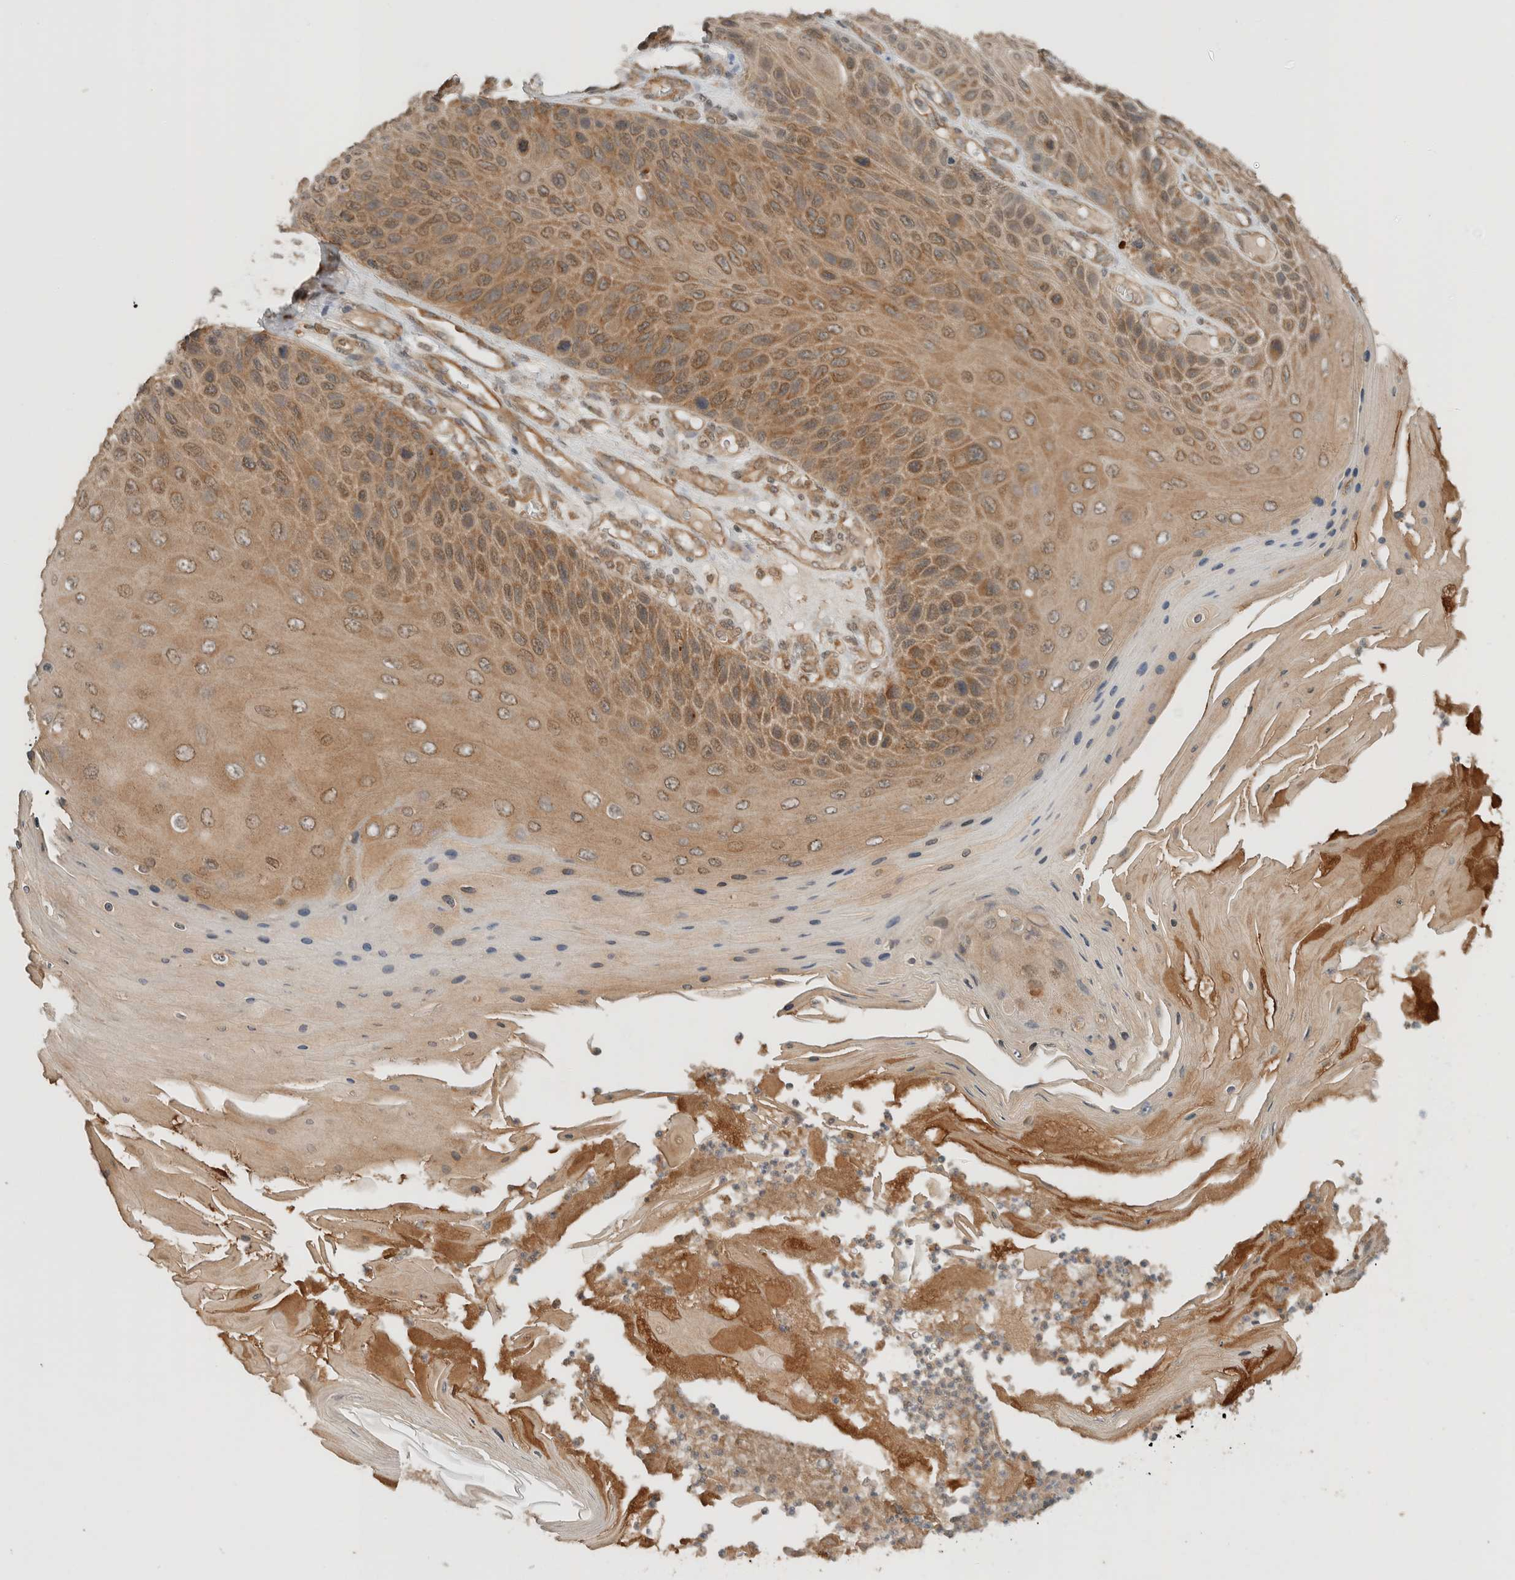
{"staining": {"intensity": "moderate", "quantity": ">75%", "location": "cytoplasmic/membranous,nuclear"}, "tissue": "skin cancer", "cell_type": "Tumor cells", "image_type": "cancer", "snomed": [{"axis": "morphology", "description": "Squamous cell carcinoma, NOS"}, {"axis": "topography", "description": "Skin"}], "caption": "Skin cancer was stained to show a protein in brown. There is medium levels of moderate cytoplasmic/membranous and nuclear positivity in about >75% of tumor cells.", "gene": "ARFGEF2", "patient": {"sex": "female", "age": 88}}